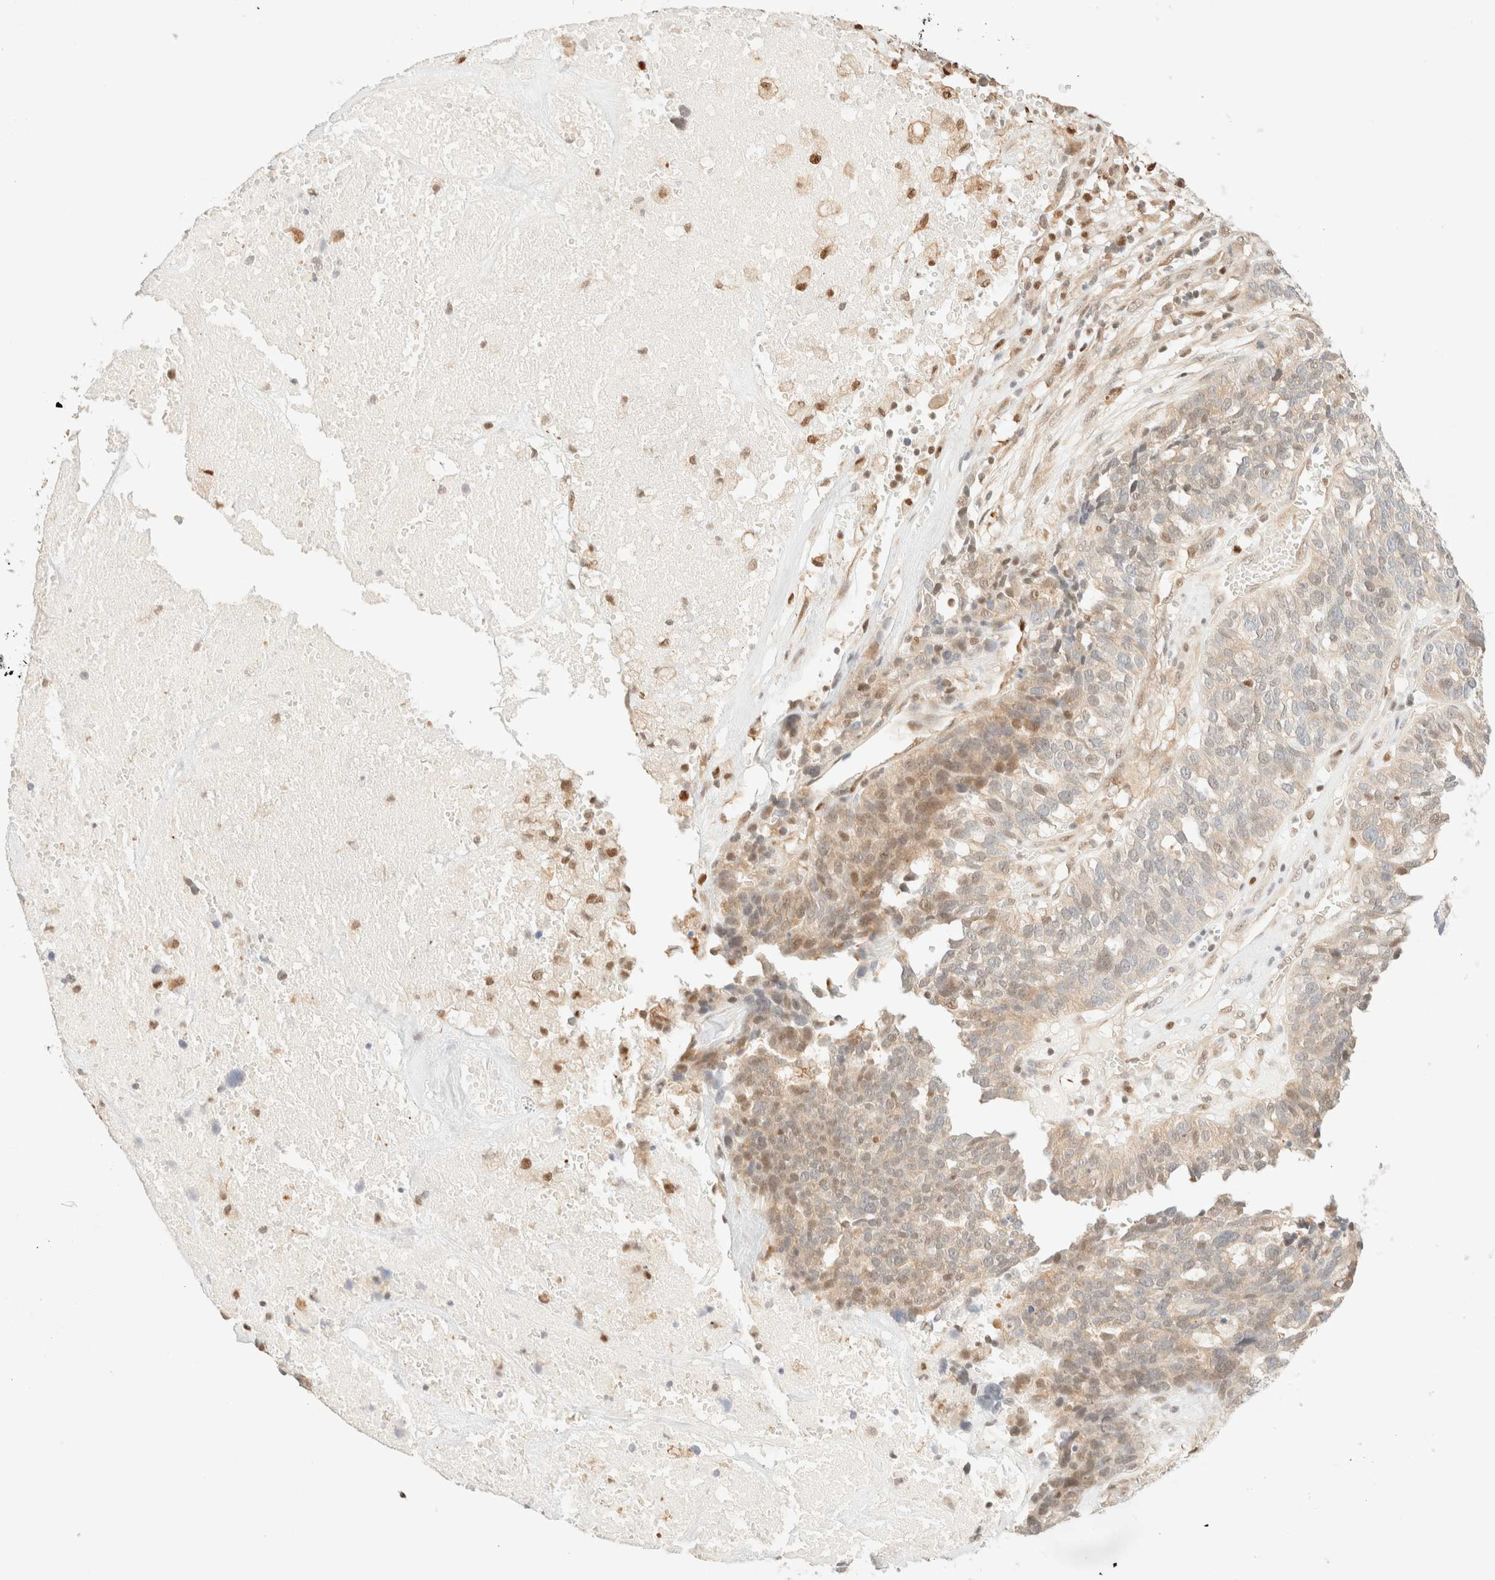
{"staining": {"intensity": "weak", "quantity": "<25%", "location": "nuclear"}, "tissue": "ovarian cancer", "cell_type": "Tumor cells", "image_type": "cancer", "snomed": [{"axis": "morphology", "description": "Cystadenocarcinoma, serous, NOS"}, {"axis": "topography", "description": "Ovary"}], "caption": "Tumor cells are negative for brown protein staining in ovarian cancer.", "gene": "TSR1", "patient": {"sex": "female", "age": 59}}